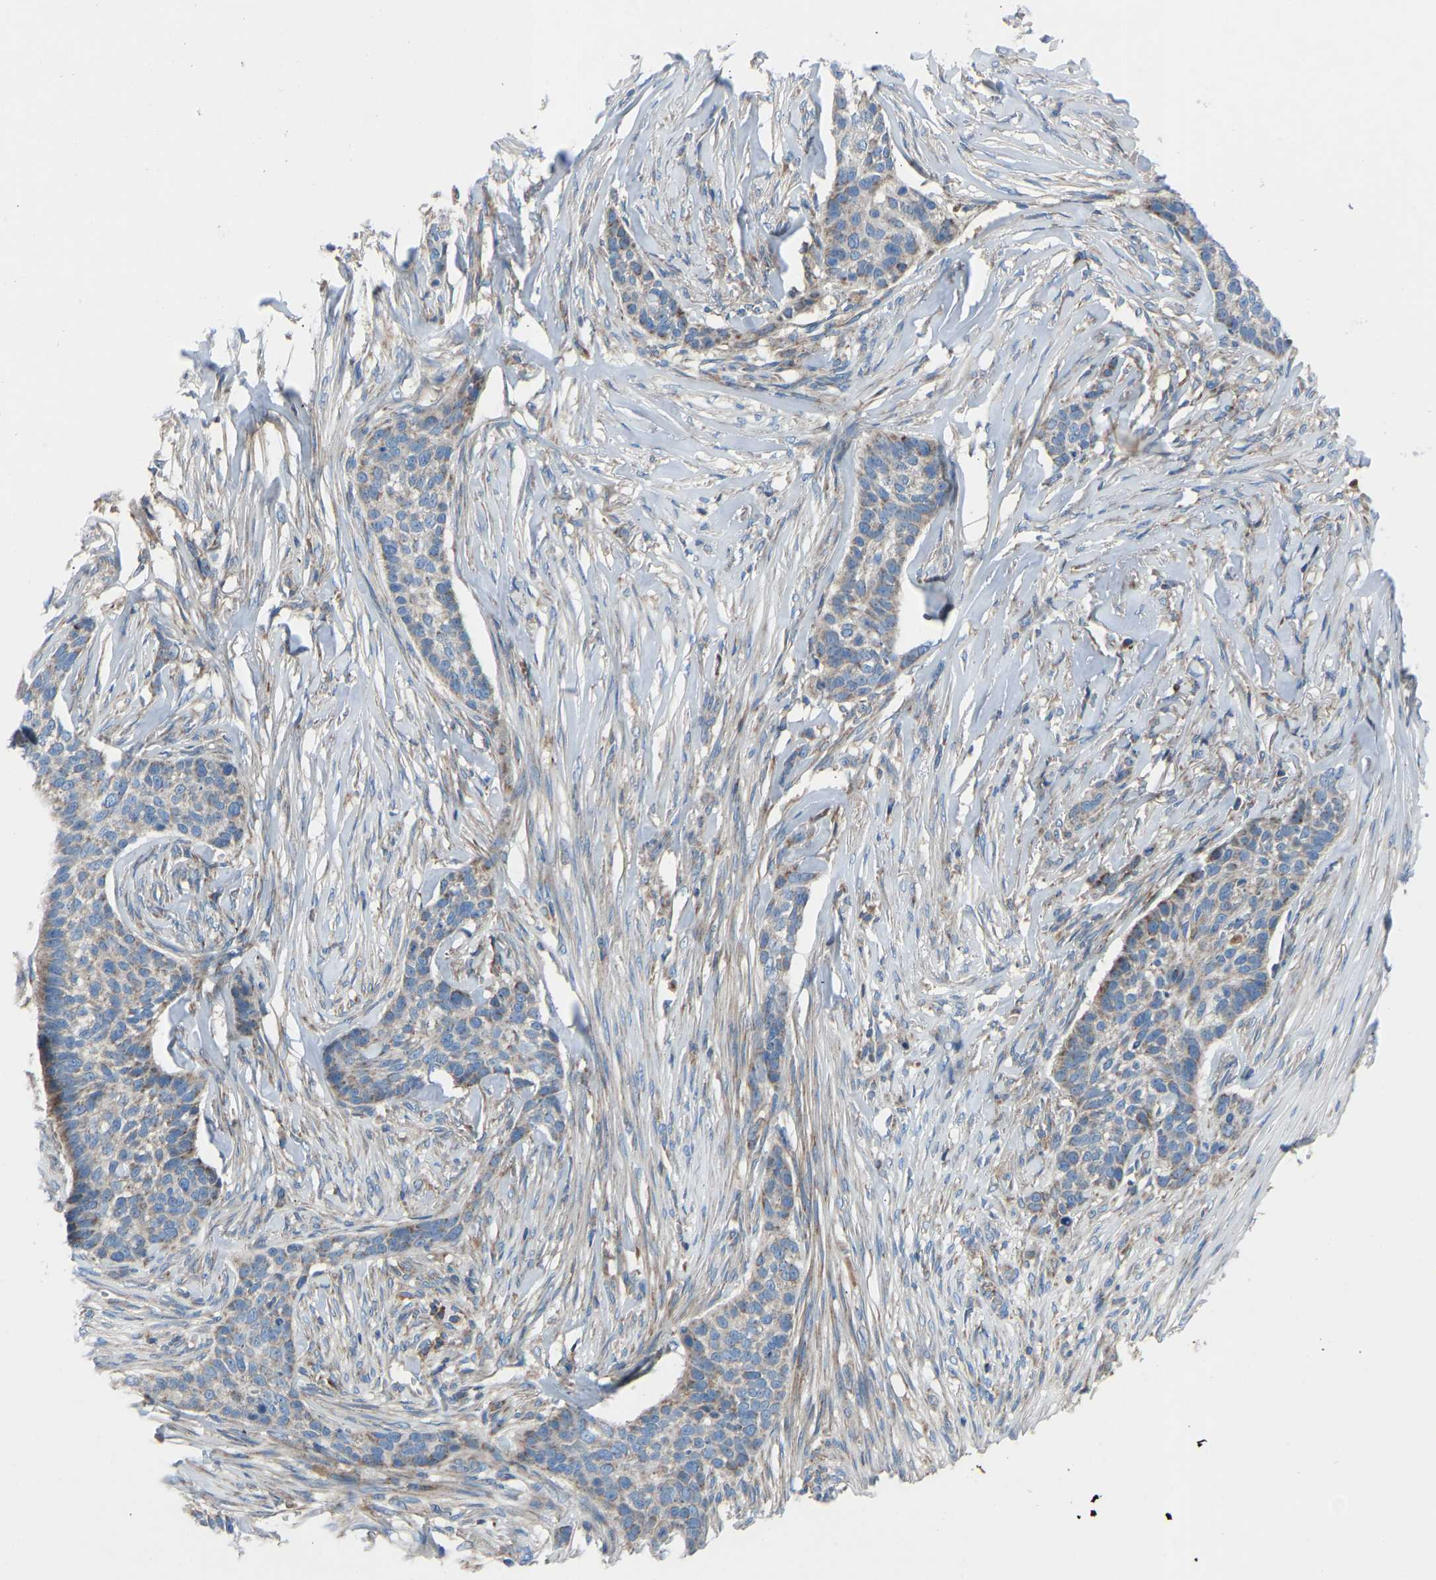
{"staining": {"intensity": "weak", "quantity": "<25%", "location": "cytoplasmic/membranous"}, "tissue": "skin cancer", "cell_type": "Tumor cells", "image_type": "cancer", "snomed": [{"axis": "morphology", "description": "Basal cell carcinoma"}, {"axis": "topography", "description": "Skin"}], "caption": "Immunohistochemistry micrograph of skin cancer (basal cell carcinoma) stained for a protein (brown), which displays no staining in tumor cells. Brightfield microscopy of immunohistochemistry stained with DAB (brown) and hematoxylin (blue), captured at high magnification.", "gene": "GRK6", "patient": {"sex": "male", "age": 85}}